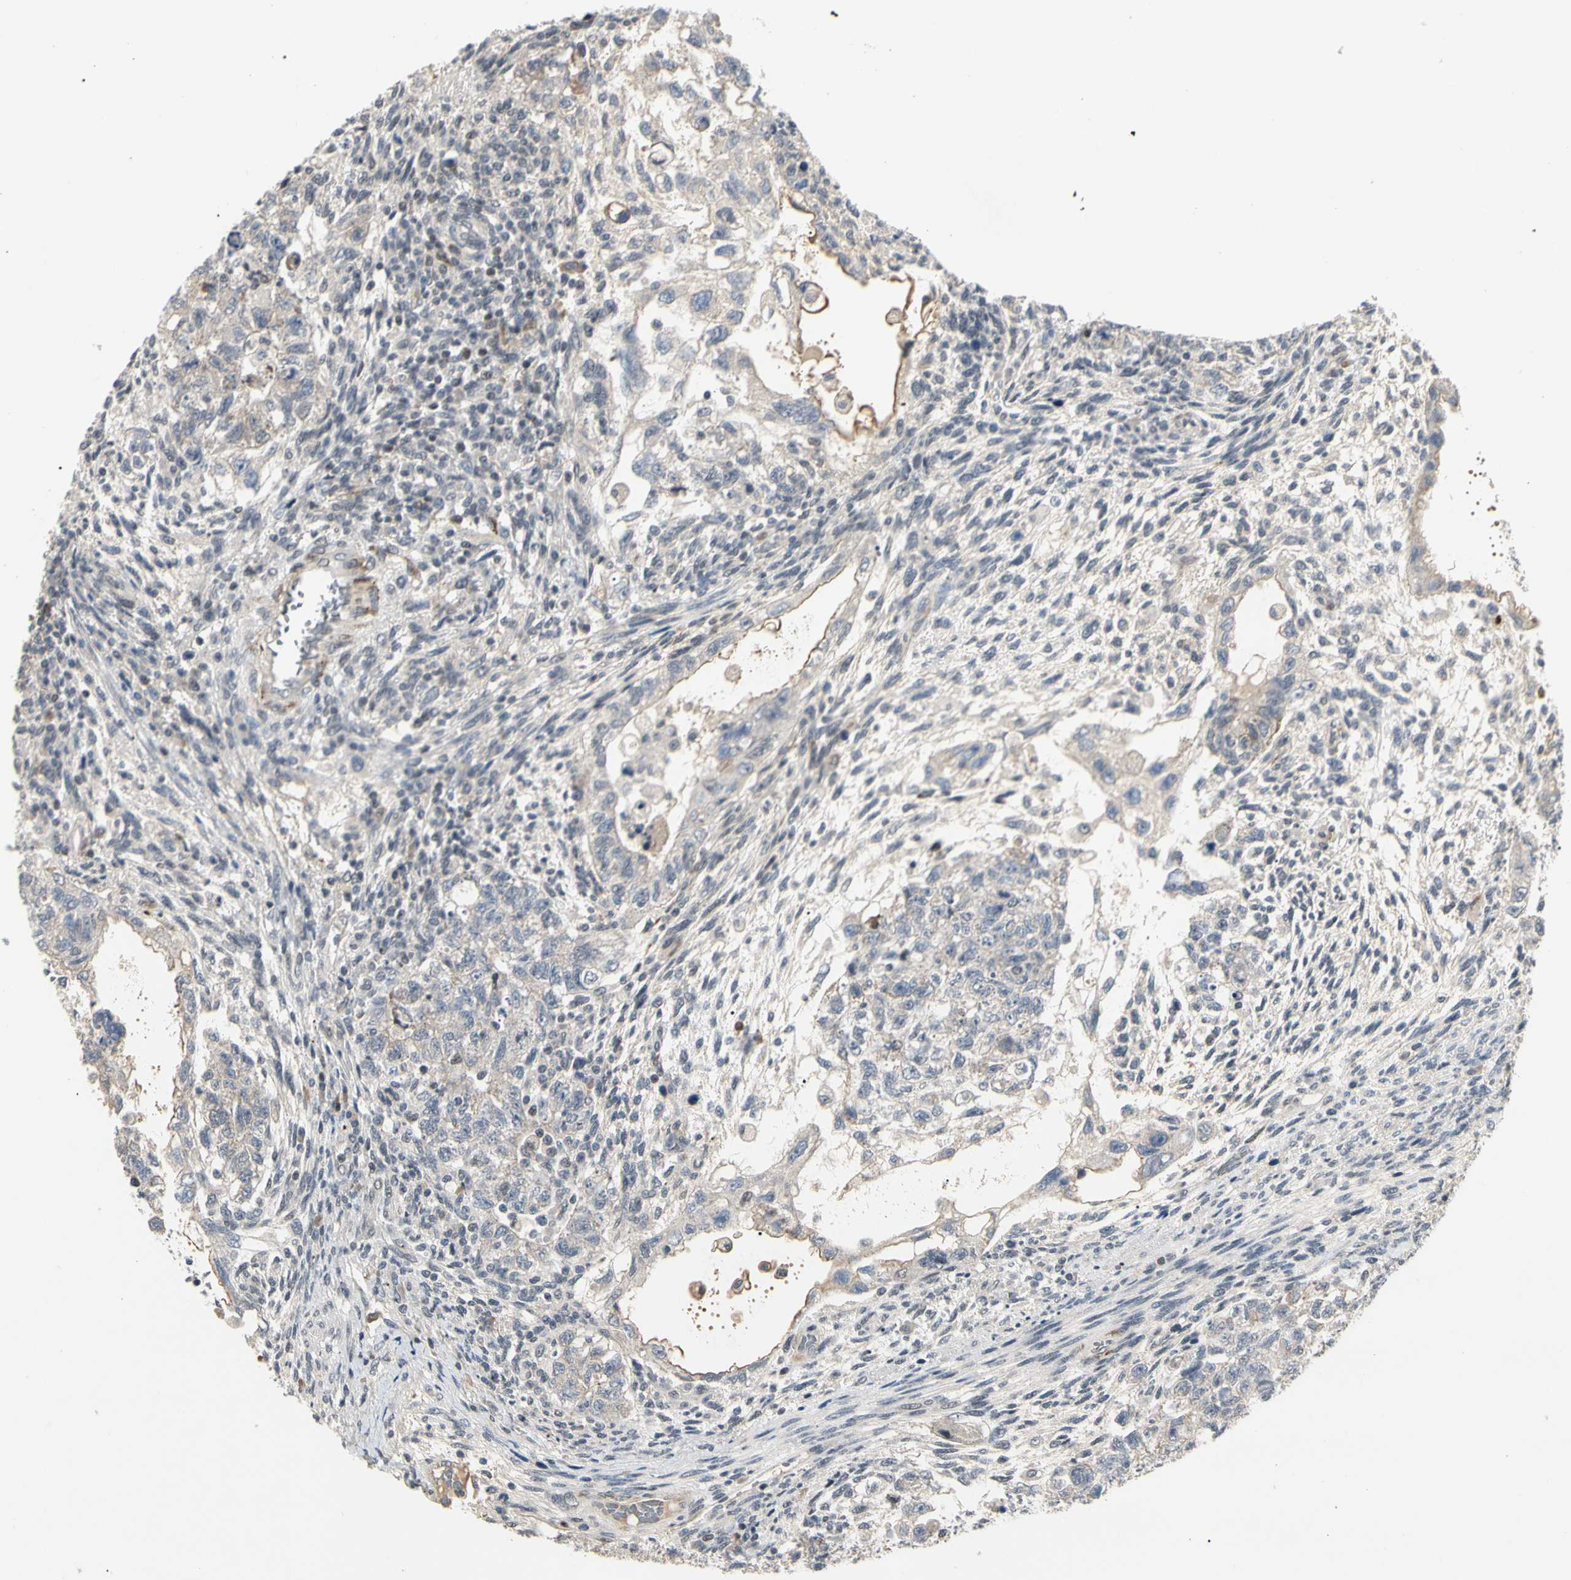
{"staining": {"intensity": "weak", "quantity": "<25%", "location": "cytoplasmic/membranous"}, "tissue": "testis cancer", "cell_type": "Tumor cells", "image_type": "cancer", "snomed": [{"axis": "morphology", "description": "Normal tissue, NOS"}, {"axis": "morphology", "description": "Carcinoma, Embryonal, NOS"}, {"axis": "topography", "description": "Testis"}], "caption": "Human testis embryonal carcinoma stained for a protein using immunohistochemistry demonstrates no expression in tumor cells.", "gene": "GREM1", "patient": {"sex": "male", "age": 36}}